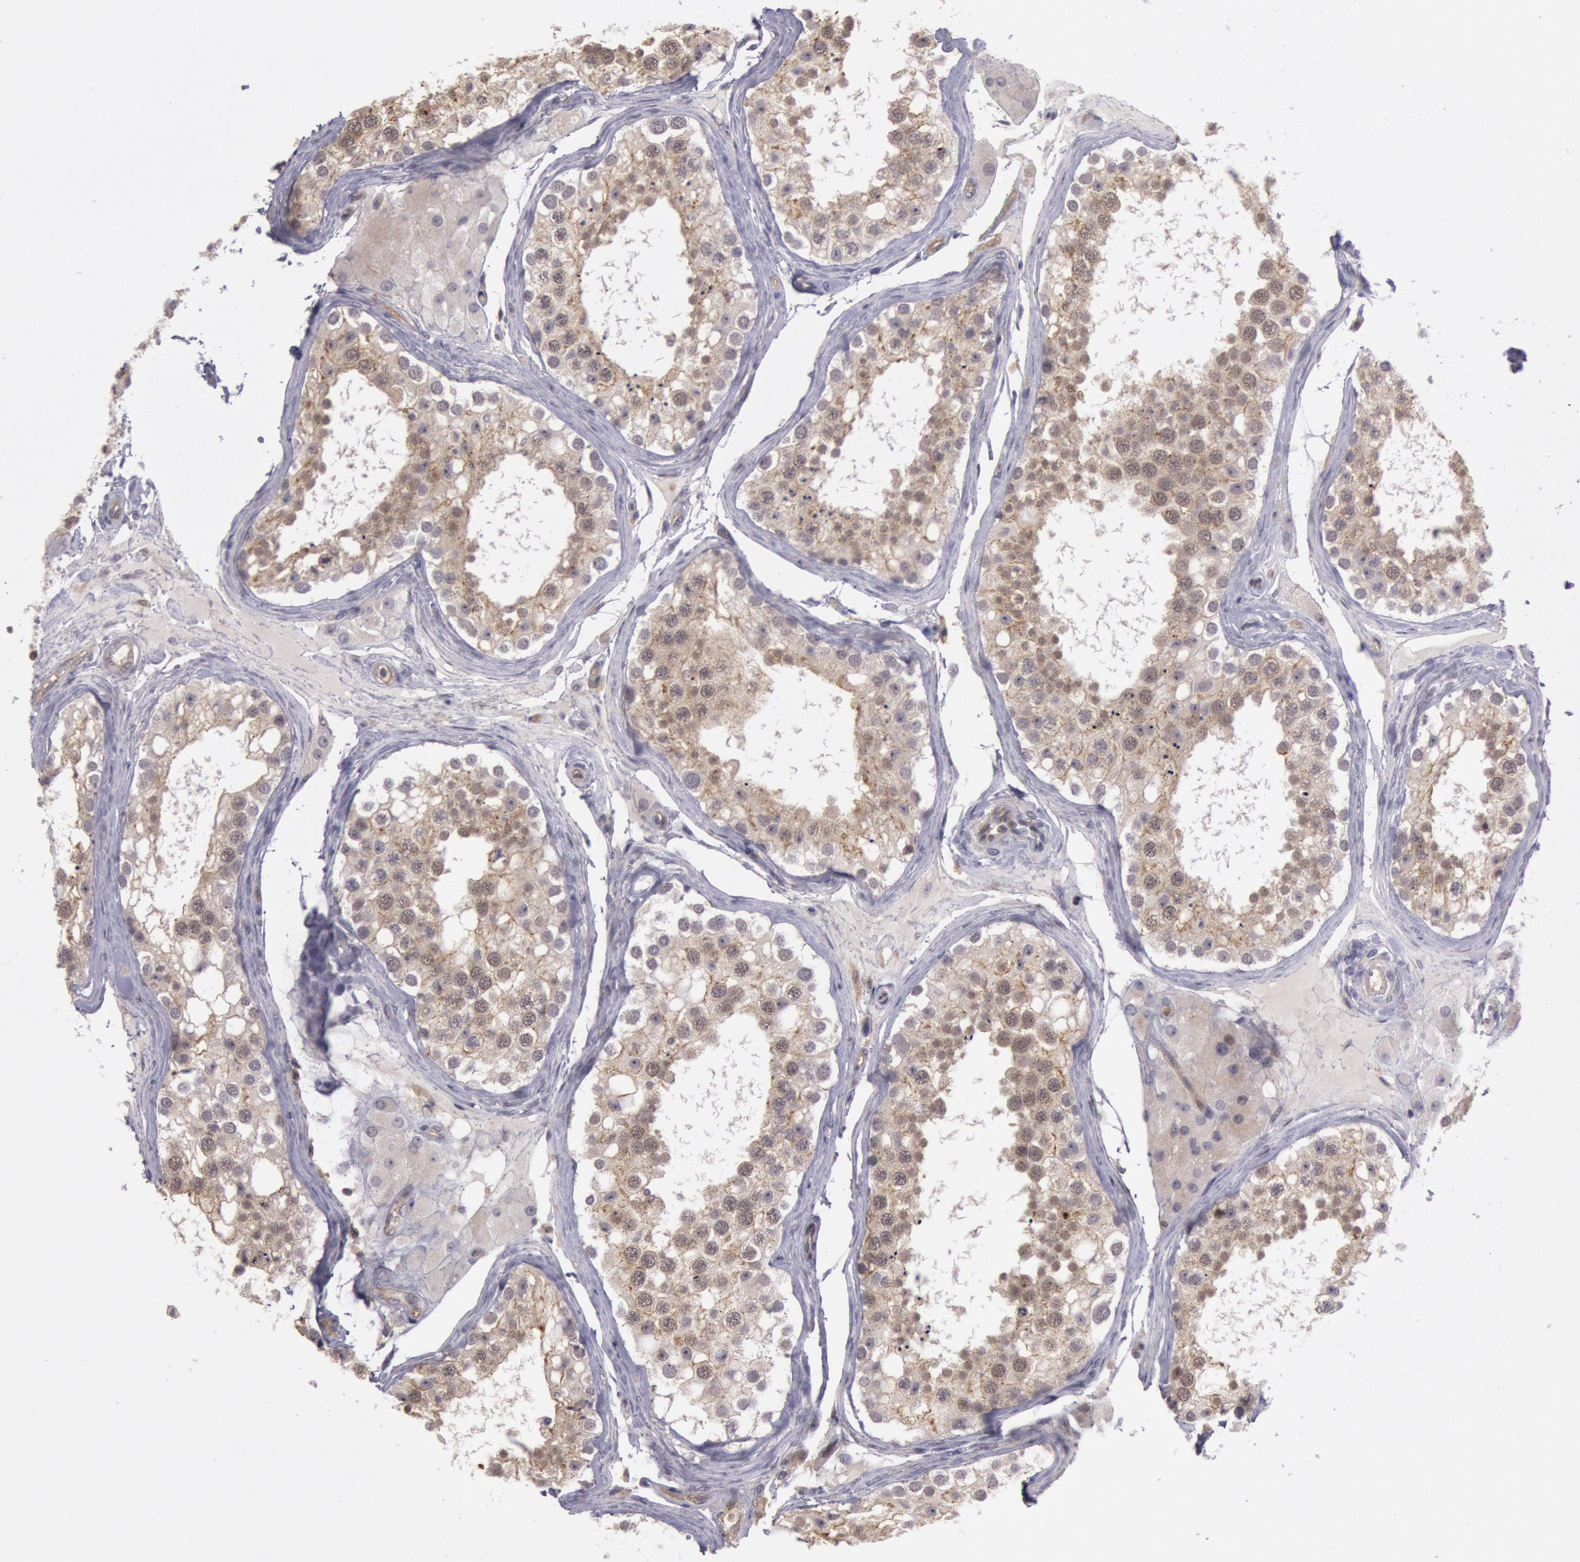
{"staining": {"intensity": "weak", "quantity": ">75%", "location": "cytoplasmic/membranous"}, "tissue": "testis", "cell_type": "Cells in seminiferous ducts", "image_type": "normal", "snomed": [{"axis": "morphology", "description": "Normal tissue, NOS"}, {"axis": "topography", "description": "Testis"}], "caption": "Immunohistochemical staining of normal testis shows weak cytoplasmic/membranous protein expression in approximately >75% of cells in seminiferous ducts. The protein of interest is shown in brown color, while the nuclei are stained blue.", "gene": "TRIB2", "patient": {"sex": "male", "age": 68}}